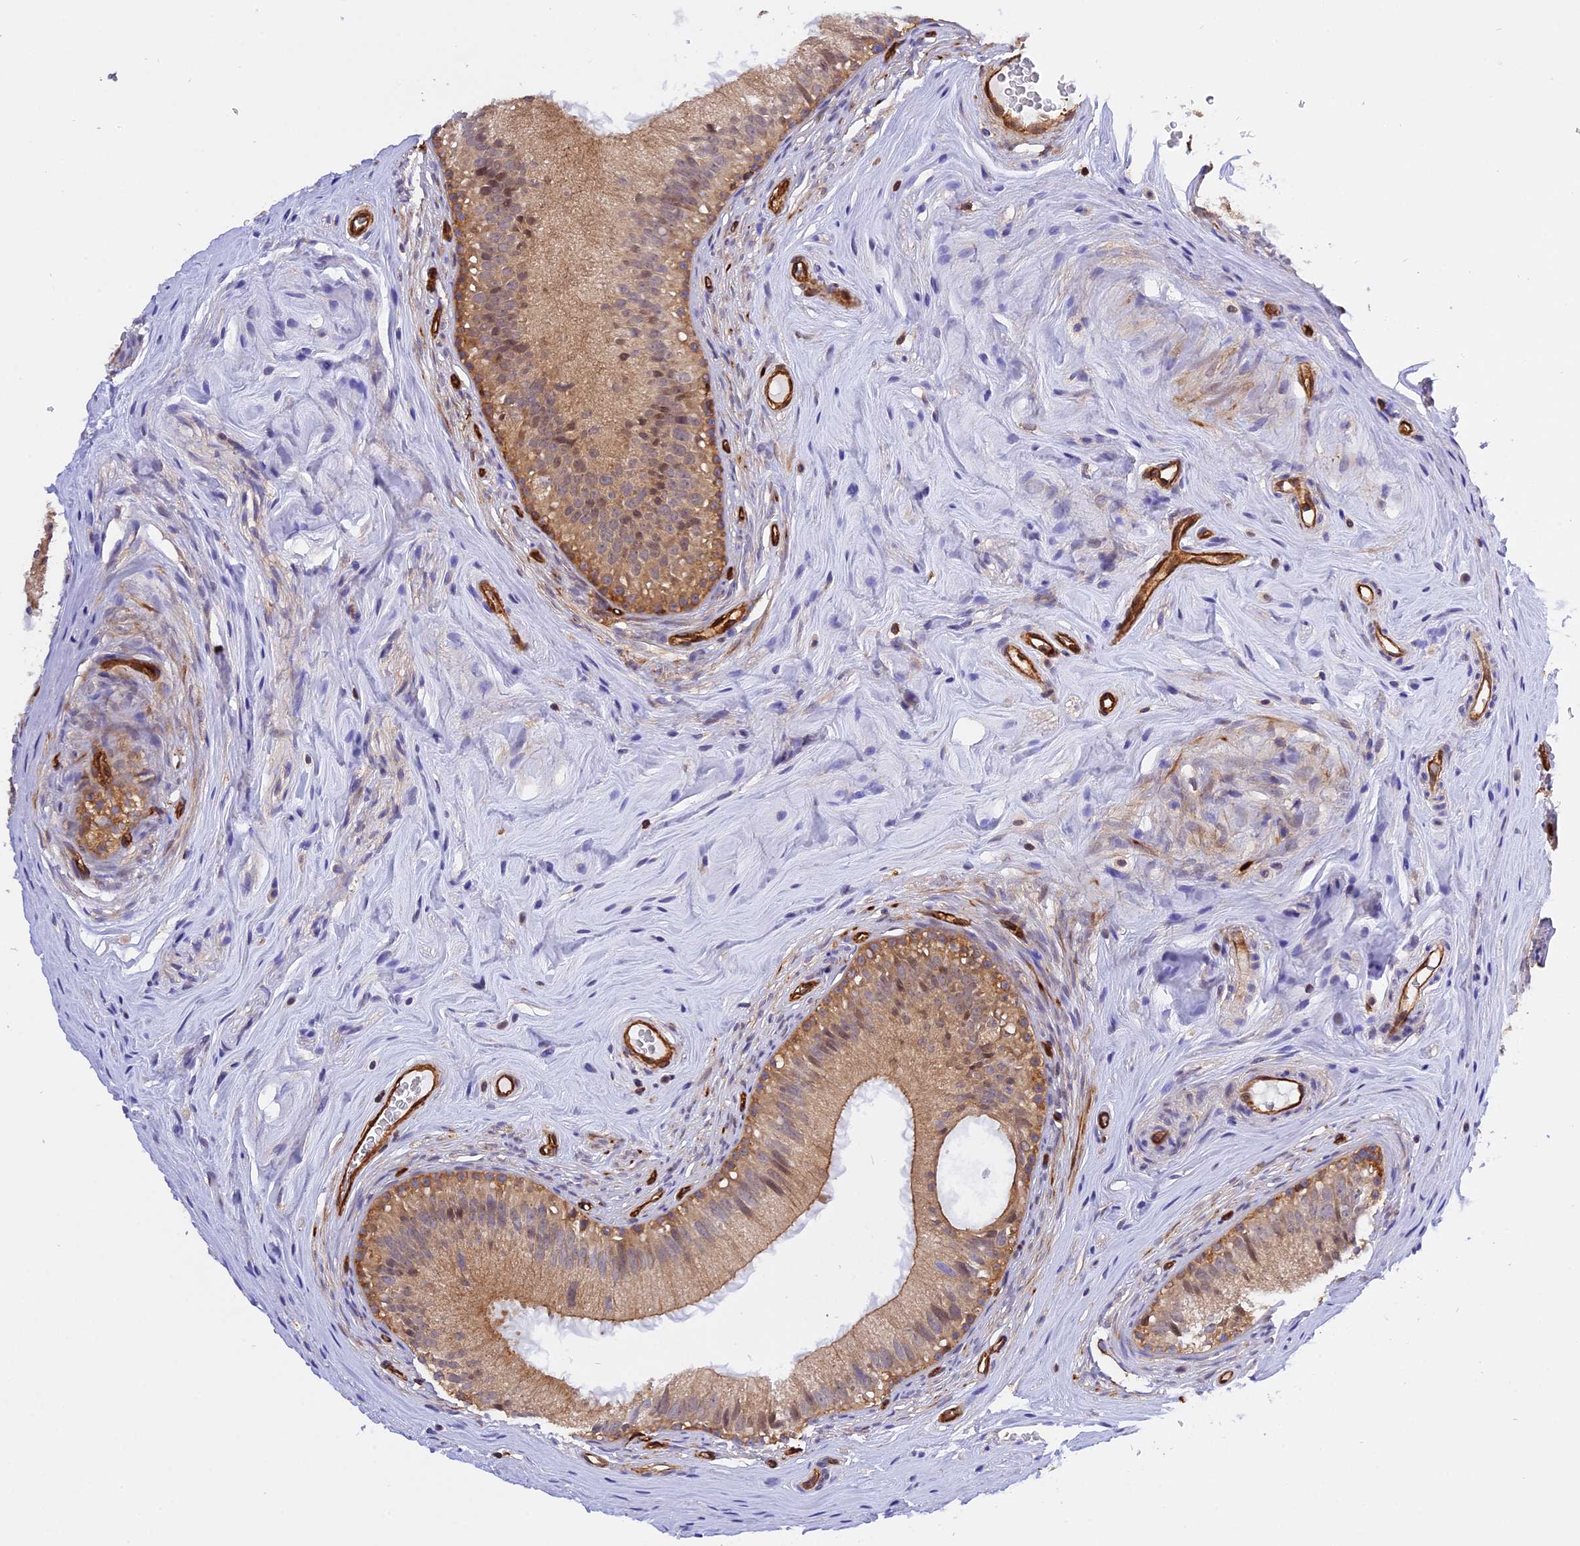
{"staining": {"intensity": "moderate", "quantity": ">75%", "location": "cytoplasmic/membranous"}, "tissue": "epididymis", "cell_type": "Glandular cells", "image_type": "normal", "snomed": [{"axis": "morphology", "description": "Normal tissue, NOS"}, {"axis": "topography", "description": "Epididymis"}], "caption": "About >75% of glandular cells in unremarkable epididymis reveal moderate cytoplasmic/membranous protein staining as visualized by brown immunohistochemical staining.", "gene": "C5orf22", "patient": {"sex": "male", "age": 45}}